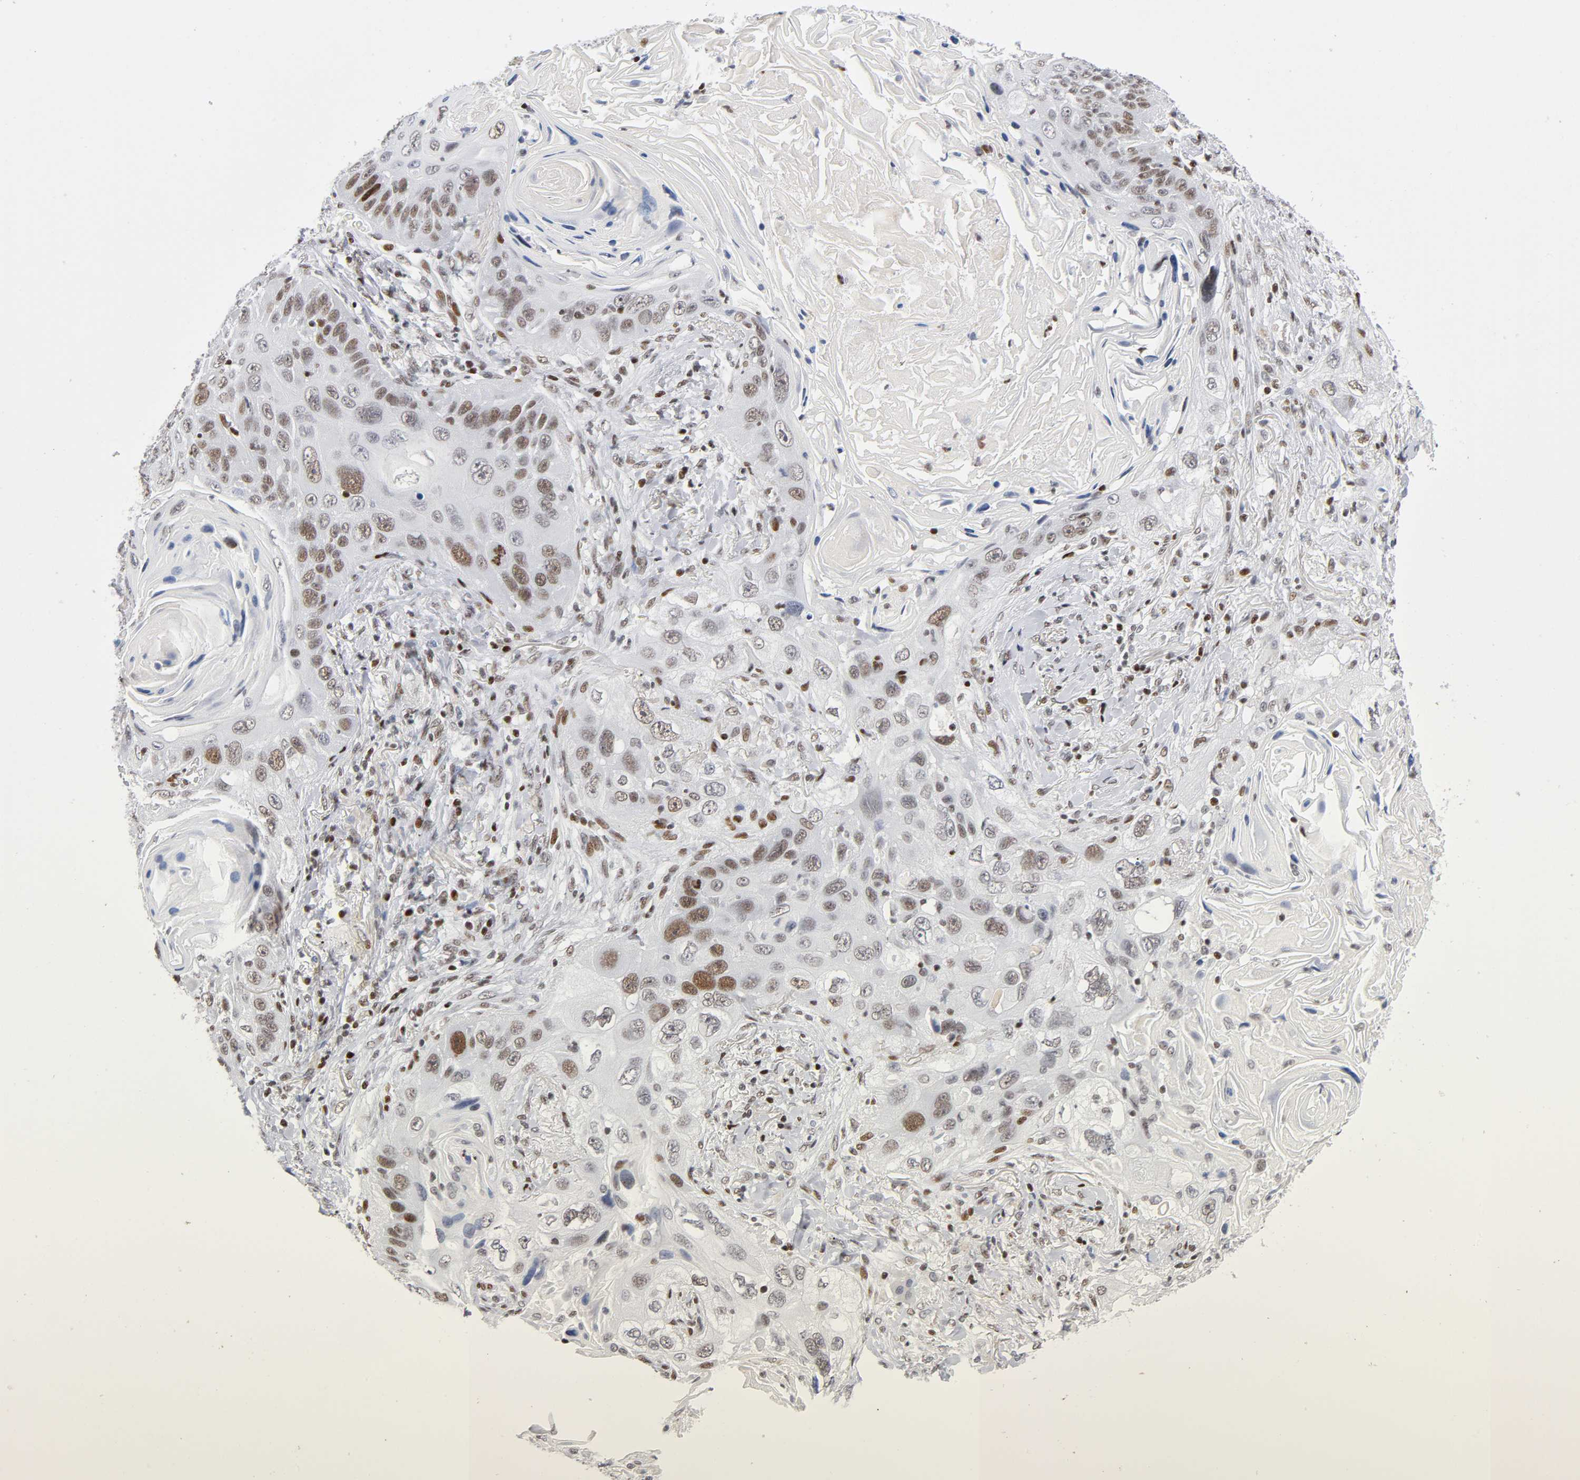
{"staining": {"intensity": "moderate", "quantity": ">75%", "location": "nuclear"}, "tissue": "lung cancer", "cell_type": "Tumor cells", "image_type": "cancer", "snomed": [{"axis": "morphology", "description": "Squamous cell carcinoma, NOS"}, {"axis": "topography", "description": "Lung"}], "caption": "Tumor cells reveal medium levels of moderate nuclear positivity in approximately >75% of cells in lung cancer. The protein of interest is shown in brown color, while the nuclei are stained blue.", "gene": "SP3", "patient": {"sex": "female", "age": 67}}